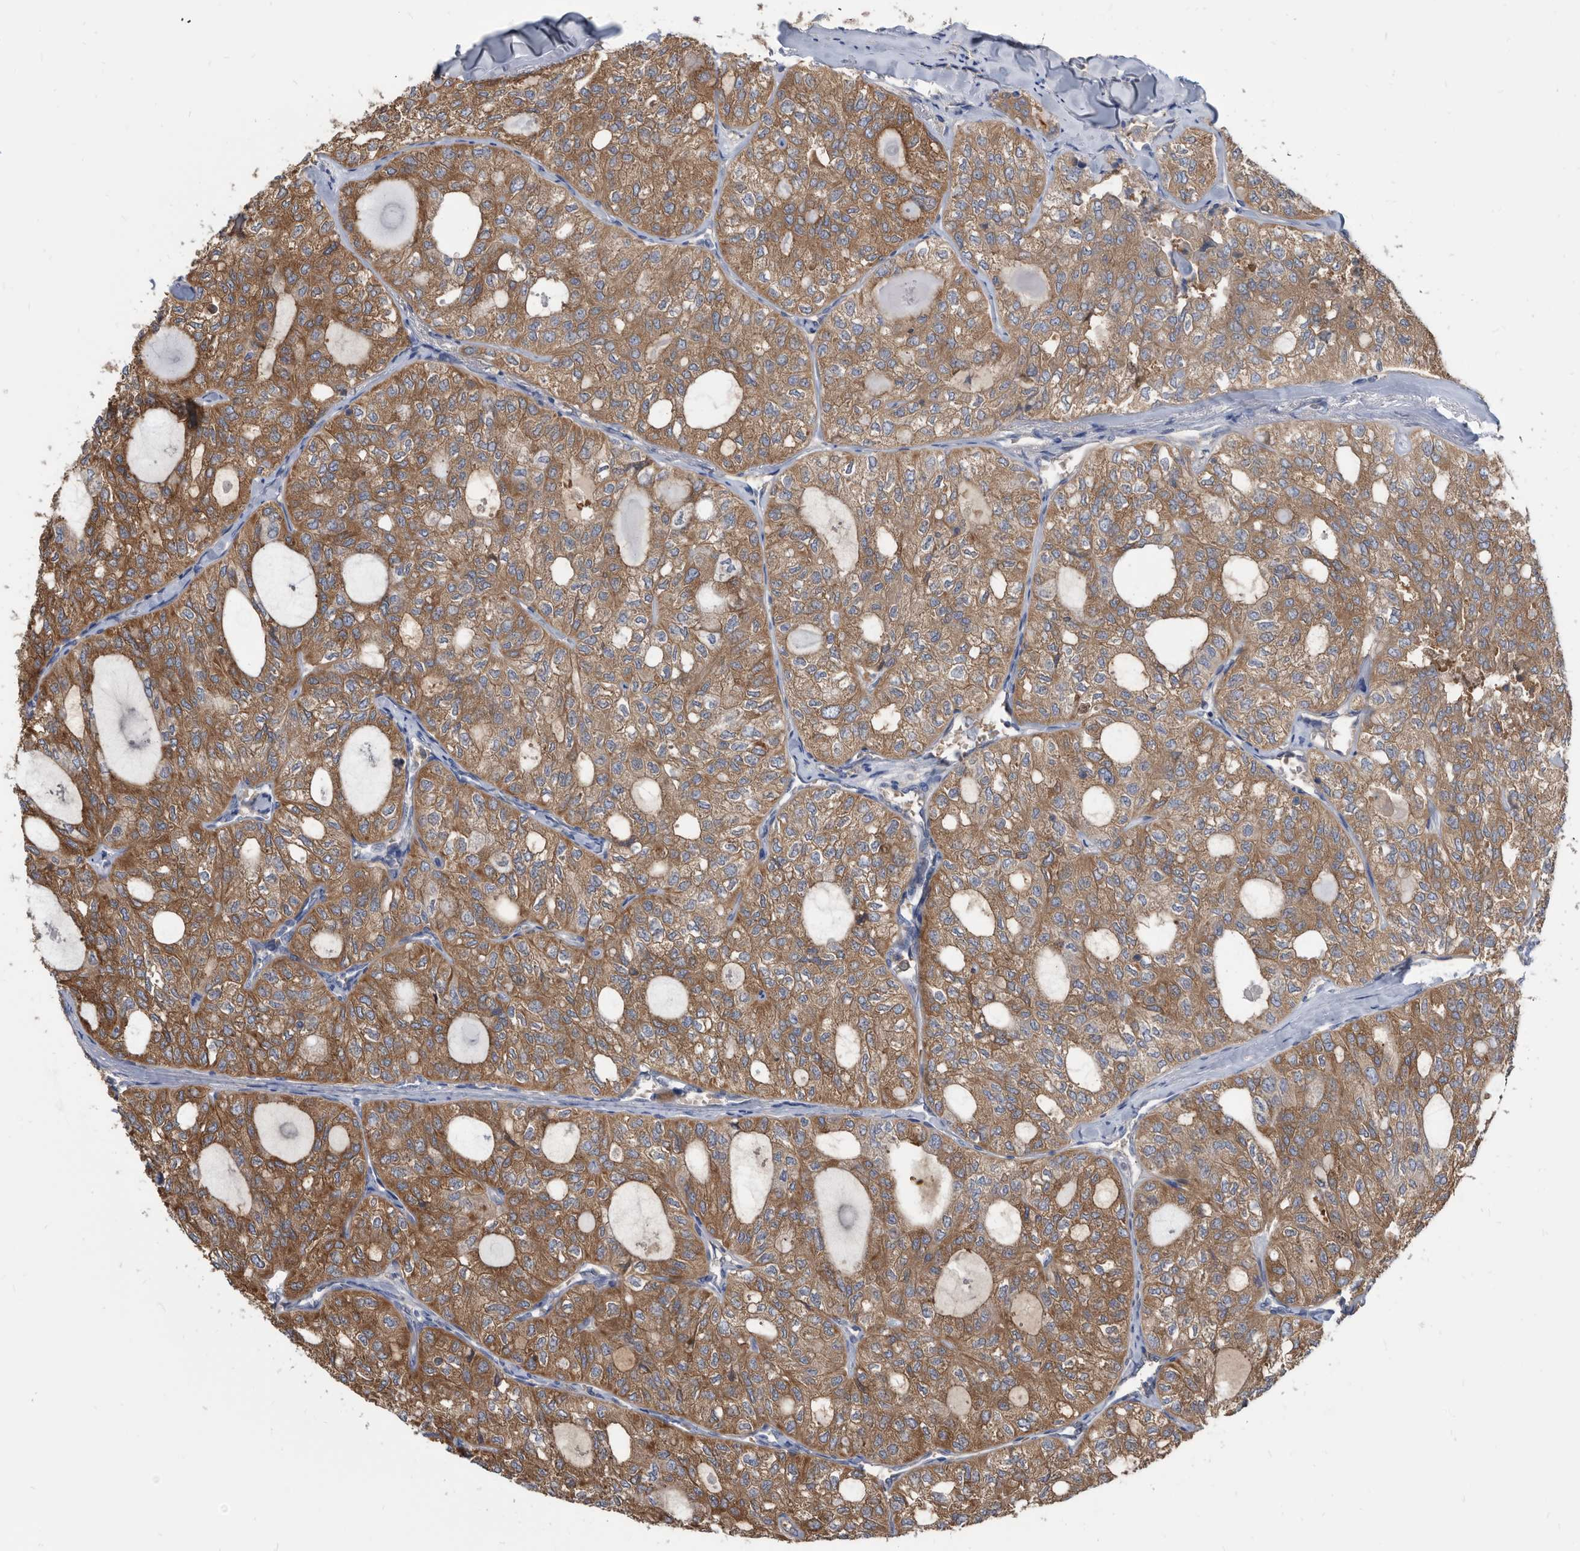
{"staining": {"intensity": "moderate", "quantity": ">75%", "location": "cytoplasmic/membranous"}, "tissue": "thyroid cancer", "cell_type": "Tumor cells", "image_type": "cancer", "snomed": [{"axis": "morphology", "description": "Follicular adenoma carcinoma, NOS"}, {"axis": "topography", "description": "Thyroid gland"}], "caption": "Immunohistochemical staining of thyroid cancer (follicular adenoma carcinoma) displays medium levels of moderate cytoplasmic/membranous protein positivity in about >75% of tumor cells.", "gene": "APEH", "patient": {"sex": "male", "age": 75}}